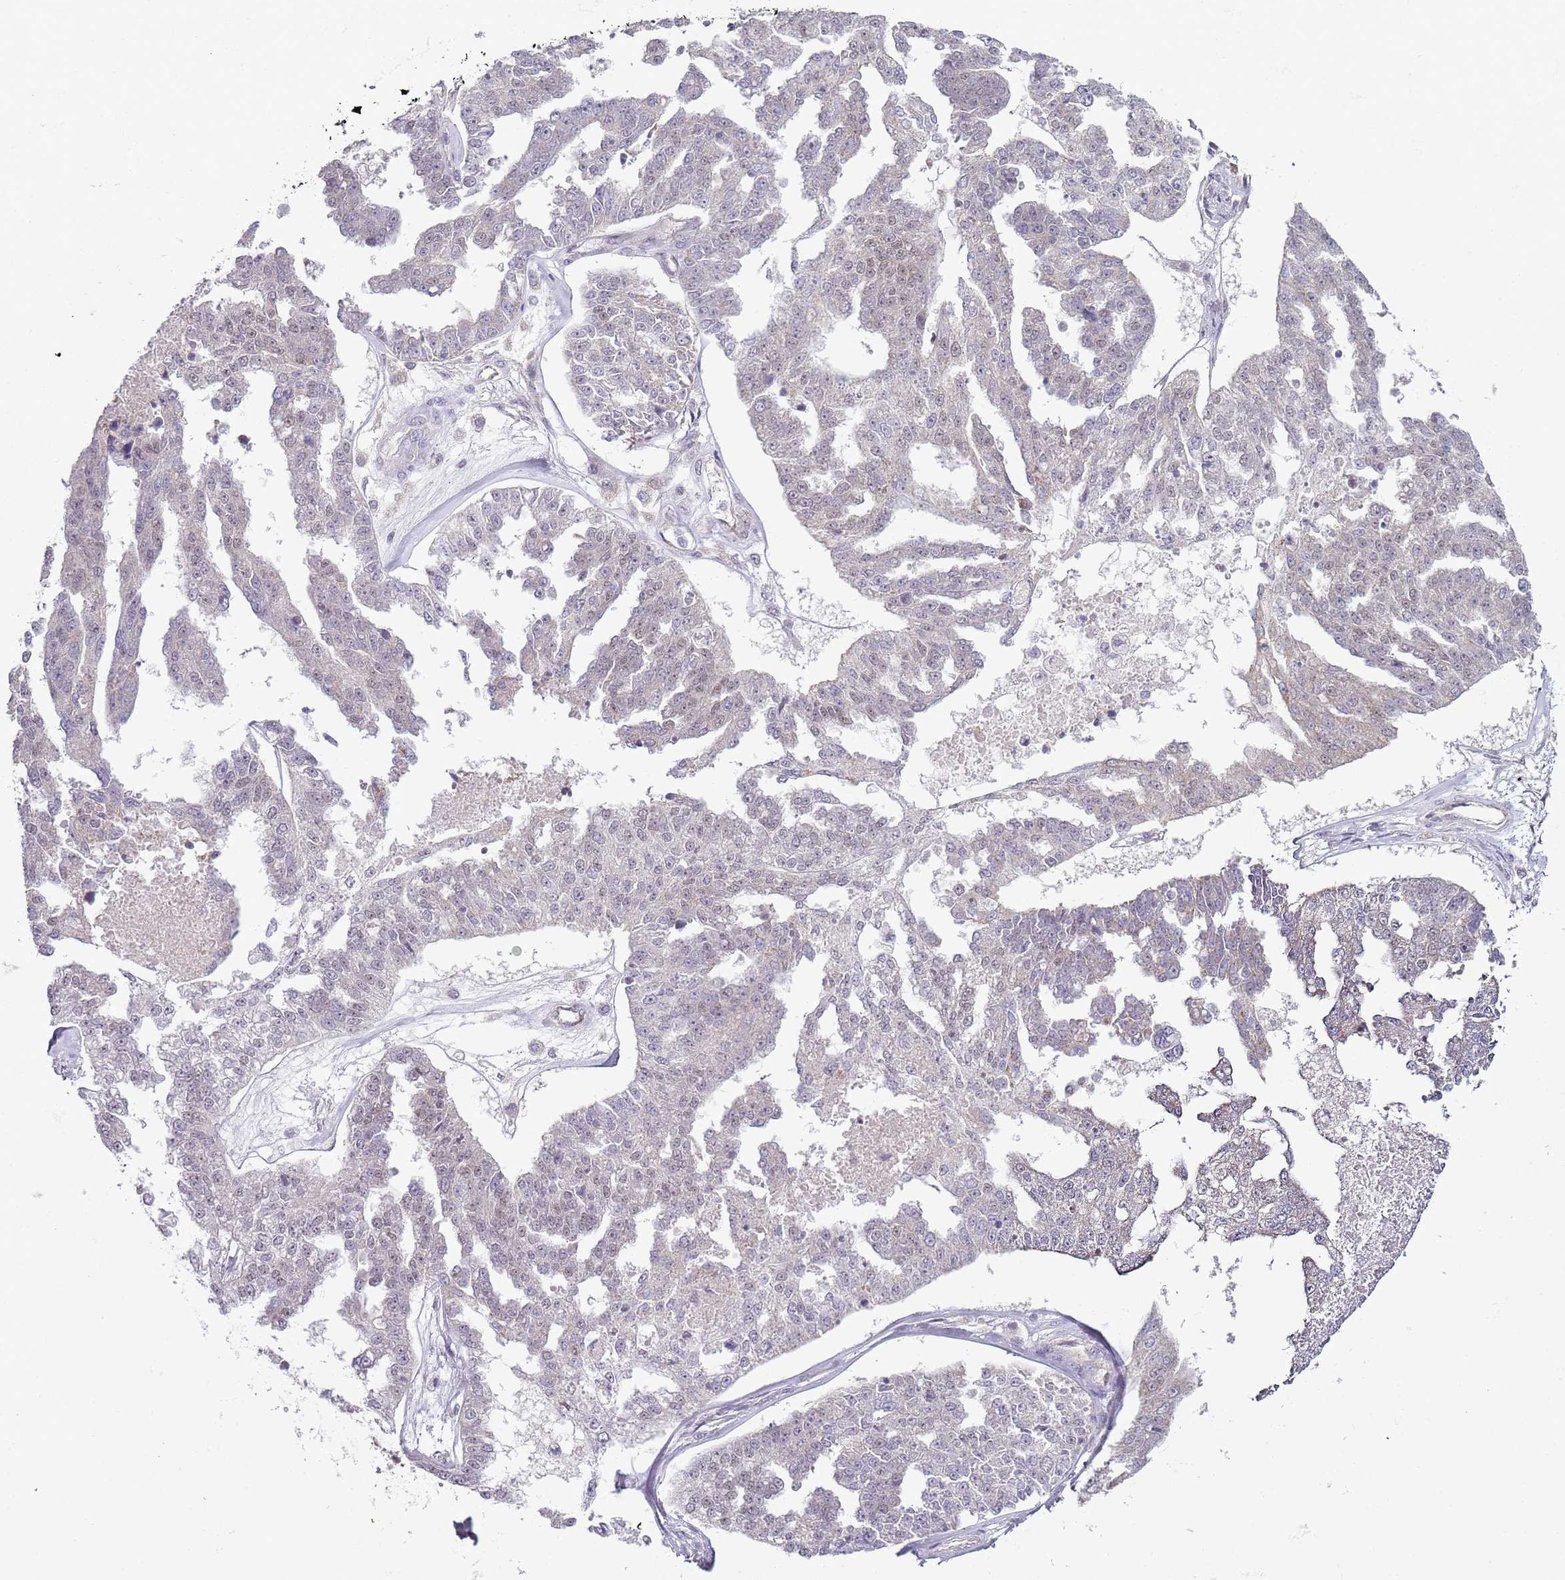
{"staining": {"intensity": "negative", "quantity": "none", "location": "none"}, "tissue": "ovarian cancer", "cell_type": "Tumor cells", "image_type": "cancer", "snomed": [{"axis": "morphology", "description": "Cystadenocarcinoma, serous, NOS"}, {"axis": "topography", "description": "Ovary"}], "caption": "DAB immunohistochemical staining of ovarian cancer (serous cystadenocarcinoma) displays no significant staining in tumor cells.", "gene": "SMARCAL1", "patient": {"sex": "female", "age": 58}}